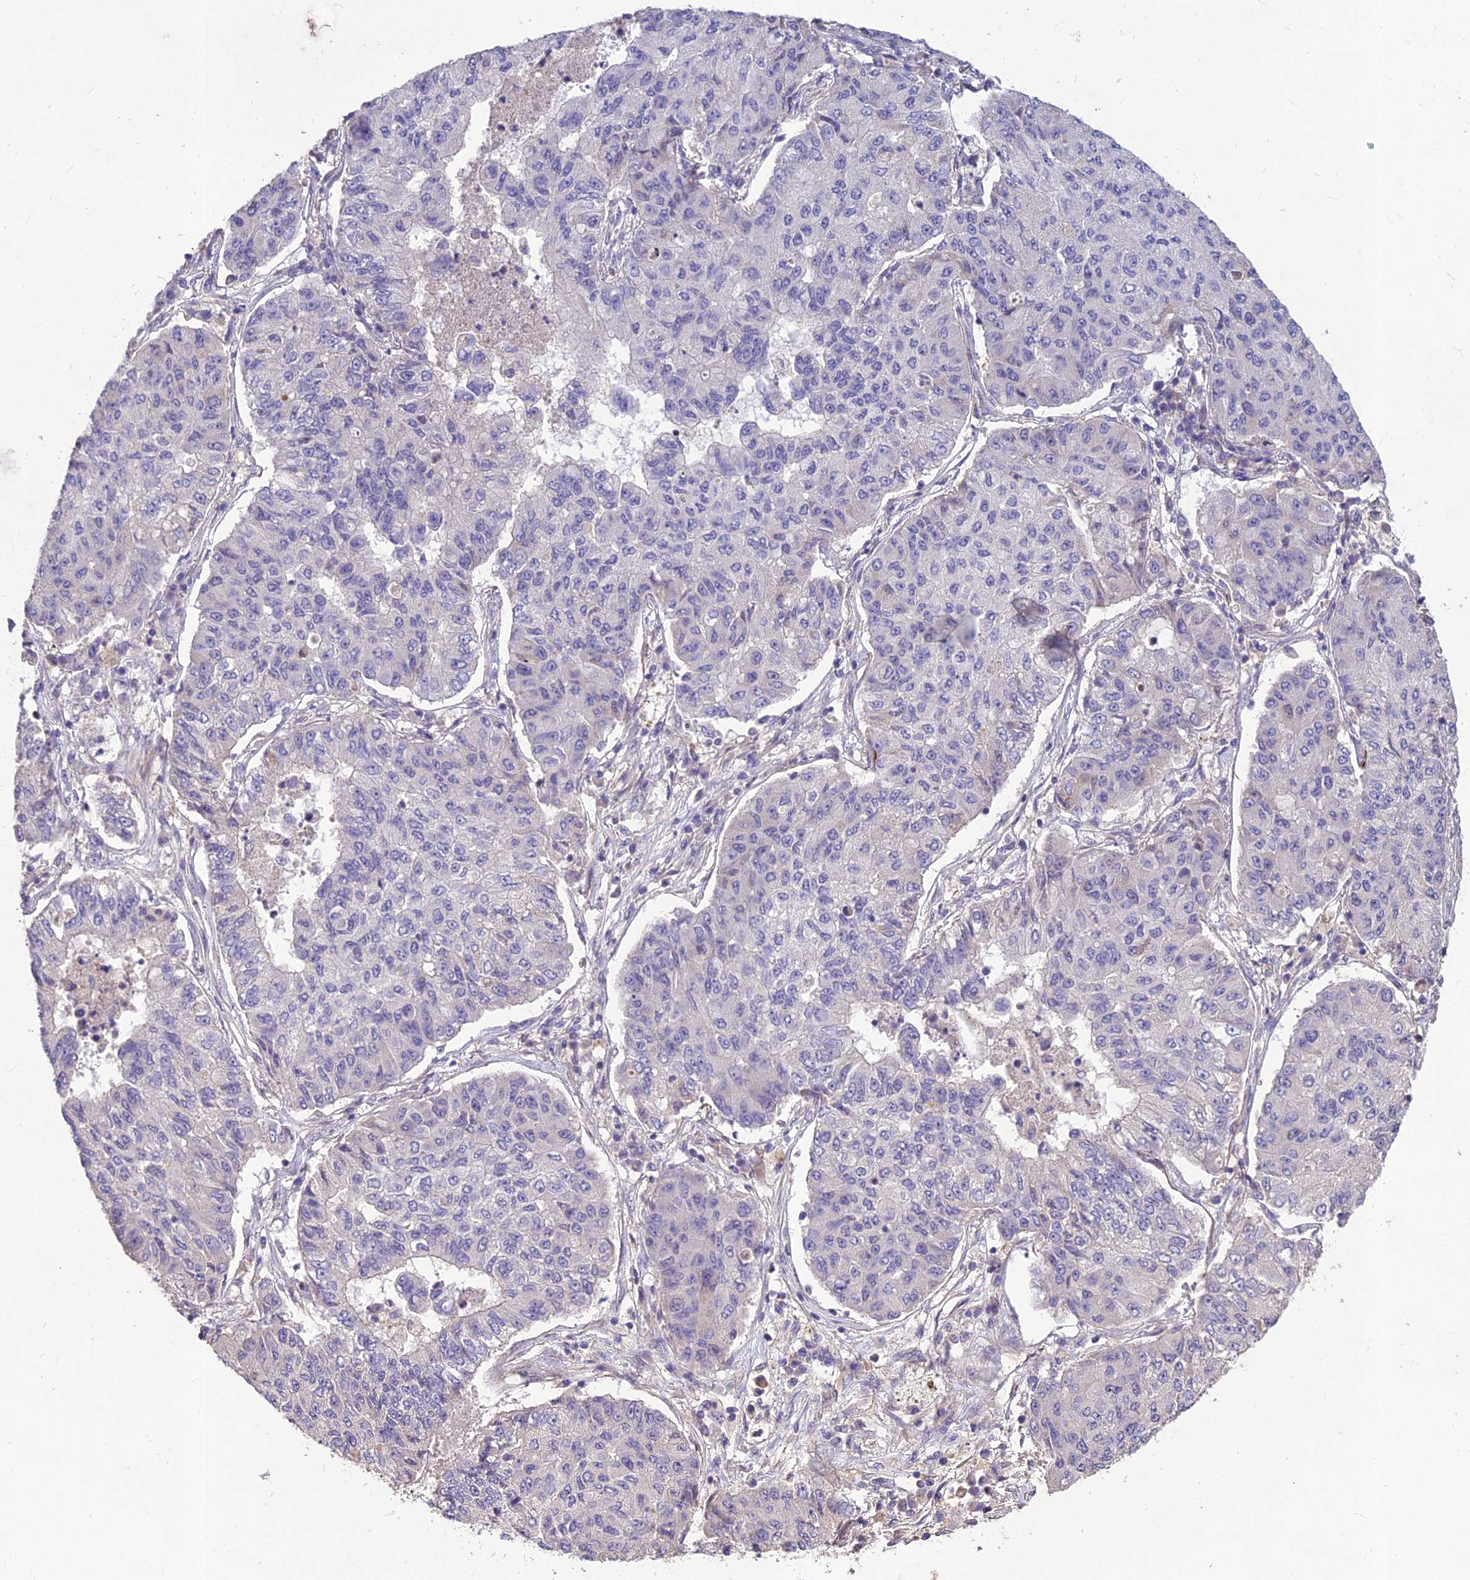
{"staining": {"intensity": "negative", "quantity": "none", "location": "none"}, "tissue": "lung cancer", "cell_type": "Tumor cells", "image_type": "cancer", "snomed": [{"axis": "morphology", "description": "Squamous cell carcinoma, NOS"}, {"axis": "topography", "description": "Lung"}], "caption": "Tumor cells show no significant expression in squamous cell carcinoma (lung). (Stains: DAB (3,3'-diaminobenzidine) IHC with hematoxylin counter stain, Microscopy: brightfield microscopy at high magnification).", "gene": "CLUH", "patient": {"sex": "male", "age": 74}}